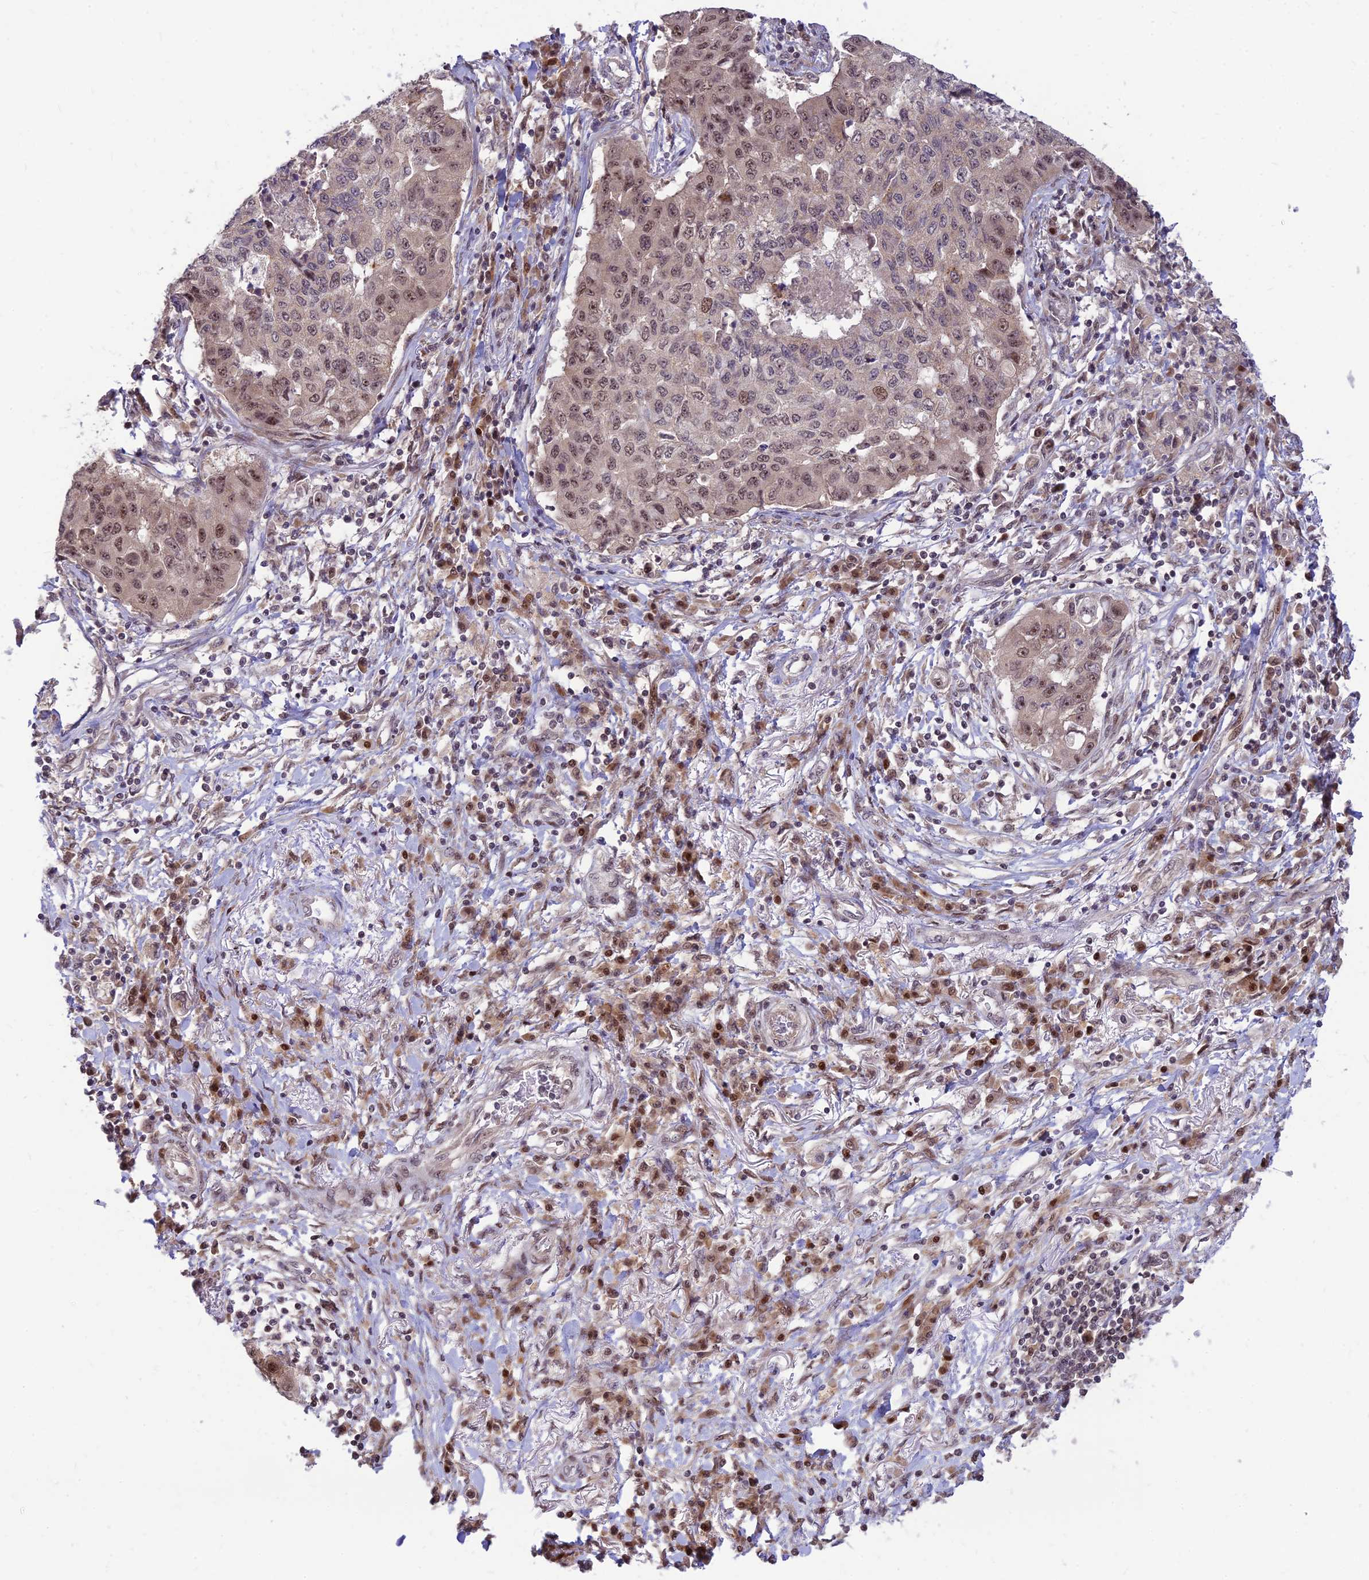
{"staining": {"intensity": "moderate", "quantity": "<25%", "location": "nuclear"}, "tissue": "lung cancer", "cell_type": "Tumor cells", "image_type": "cancer", "snomed": [{"axis": "morphology", "description": "Squamous cell carcinoma, NOS"}, {"axis": "topography", "description": "Lung"}], "caption": "Moderate nuclear positivity for a protein is appreciated in approximately <25% of tumor cells of squamous cell carcinoma (lung) using immunohistochemistry (IHC).", "gene": "ASPDH", "patient": {"sex": "male", "age": 74}}